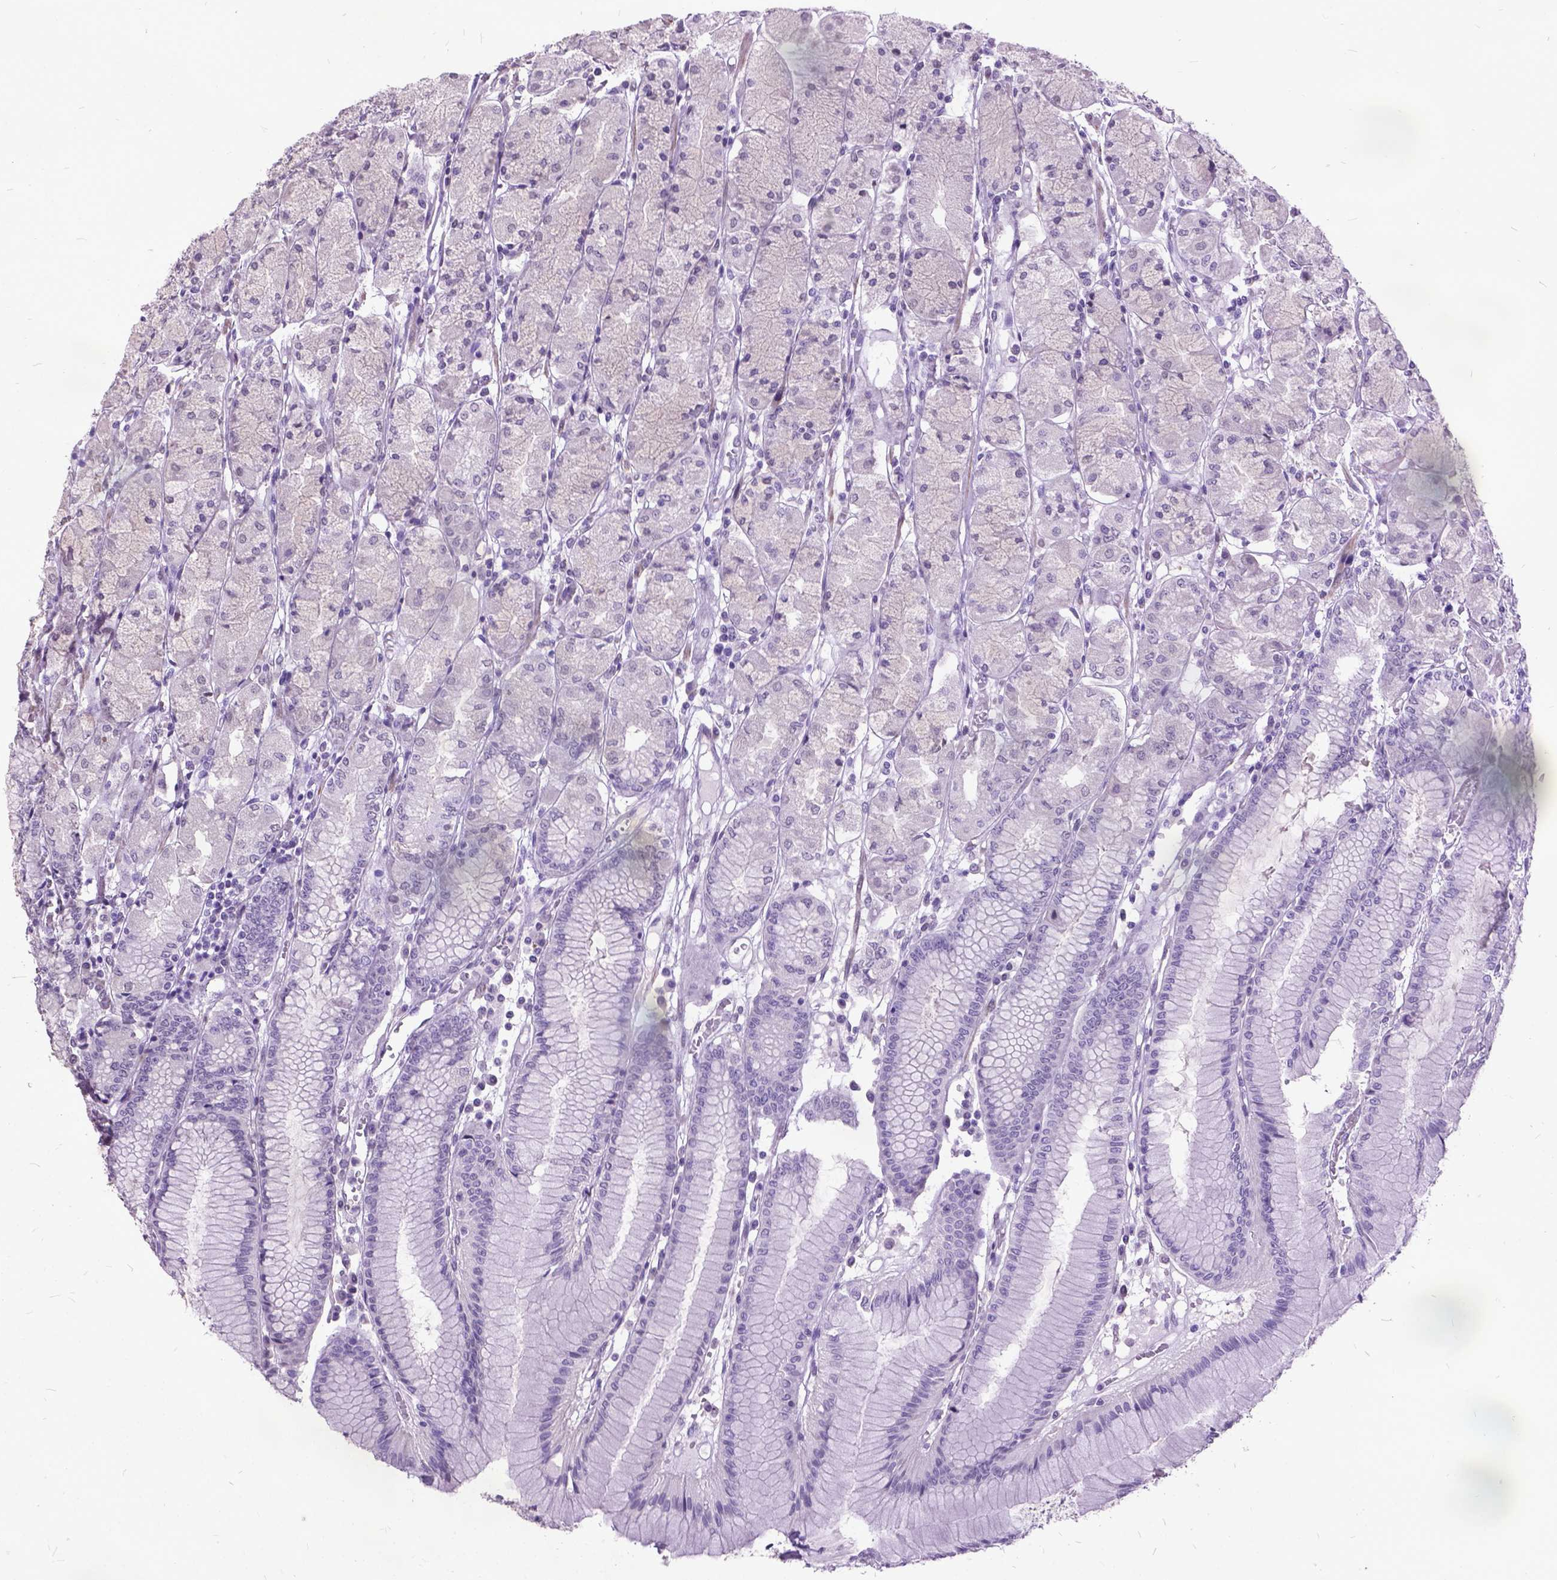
{"staining": {"intensity": "negative", "quantity": "none", "location": "none"}, "tissue": "stomach", "cell_type": "Glandular cells", "image_type": "normal", "snomed": [{"axis": "morphology", "description": "Normal tissue, NOS"}, {"axis": "topography", "description": "Stomach, upper"}], "caption": "High magnification brightfield microscopy of normal stomach stained with DAB (3,3'-diaminobenzidine) (brown) and counterstained with hematoxylin (blue): glandular cells show no significant expression. (DAB immunohistochemistry (IHC), high magnification).", "gene": "MARCHF10", "patient": {"sex": "male", "age": 69}}